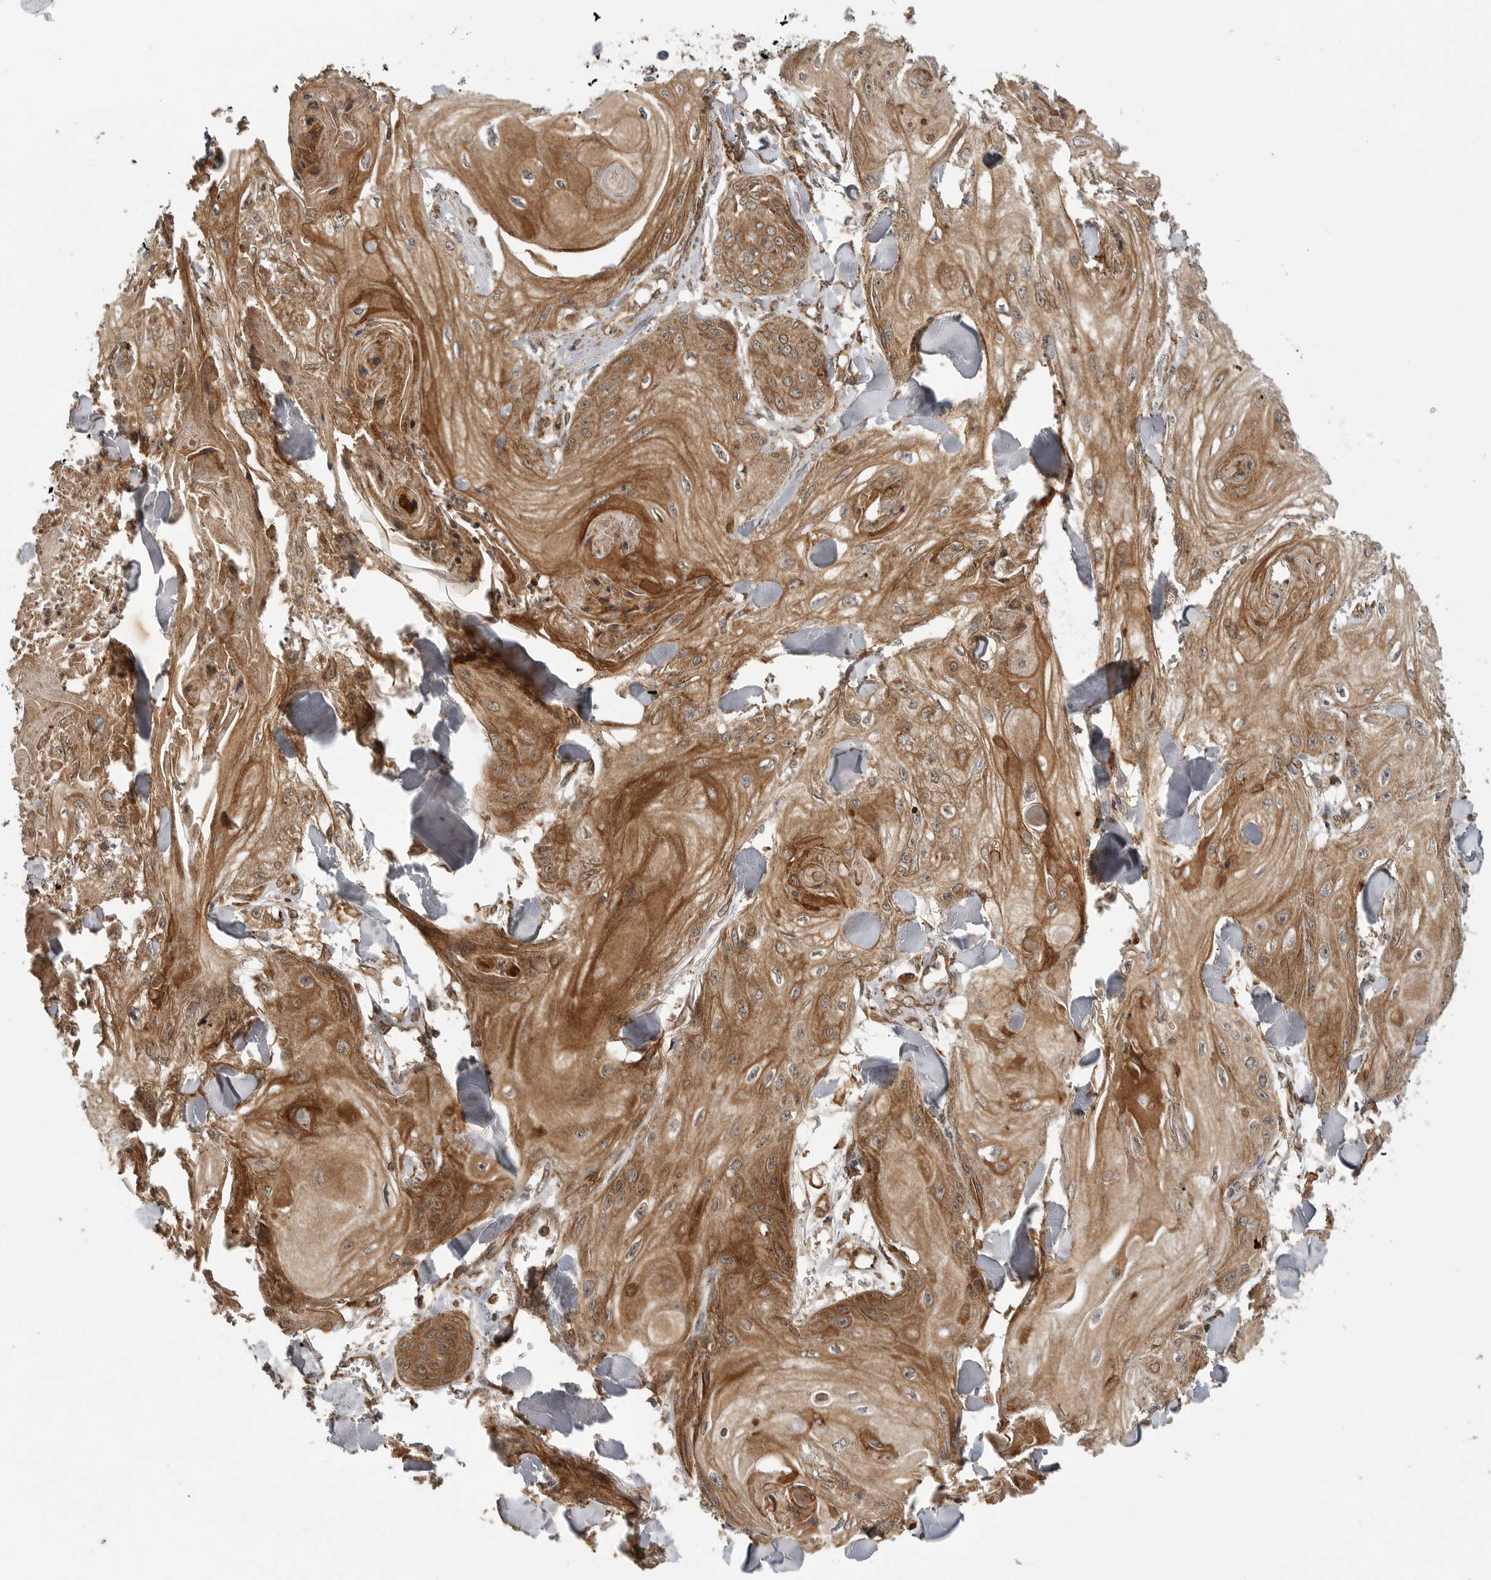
{"staining": {"intensity": "moderate", "quantity": ">75%", "location": "cytoplasmic/membranous"}, "tissue": "skin cancer", "cell_type": "Tumor cells", "image_type": "cancer", "snomed": [{"axis": "morphology", "description": "Squamous cell carcinoma, NOS"}, {"axis": "topography", "description": "Skin"}], "caption": "Moderate cytoplasmic/membranous staining for a protein is identified in about >75% of tumor cells of skin cancer using immunohistochemistry (IHC).", "gene": "PRDX4", "patient": {"sex": "male", "age": 74}}